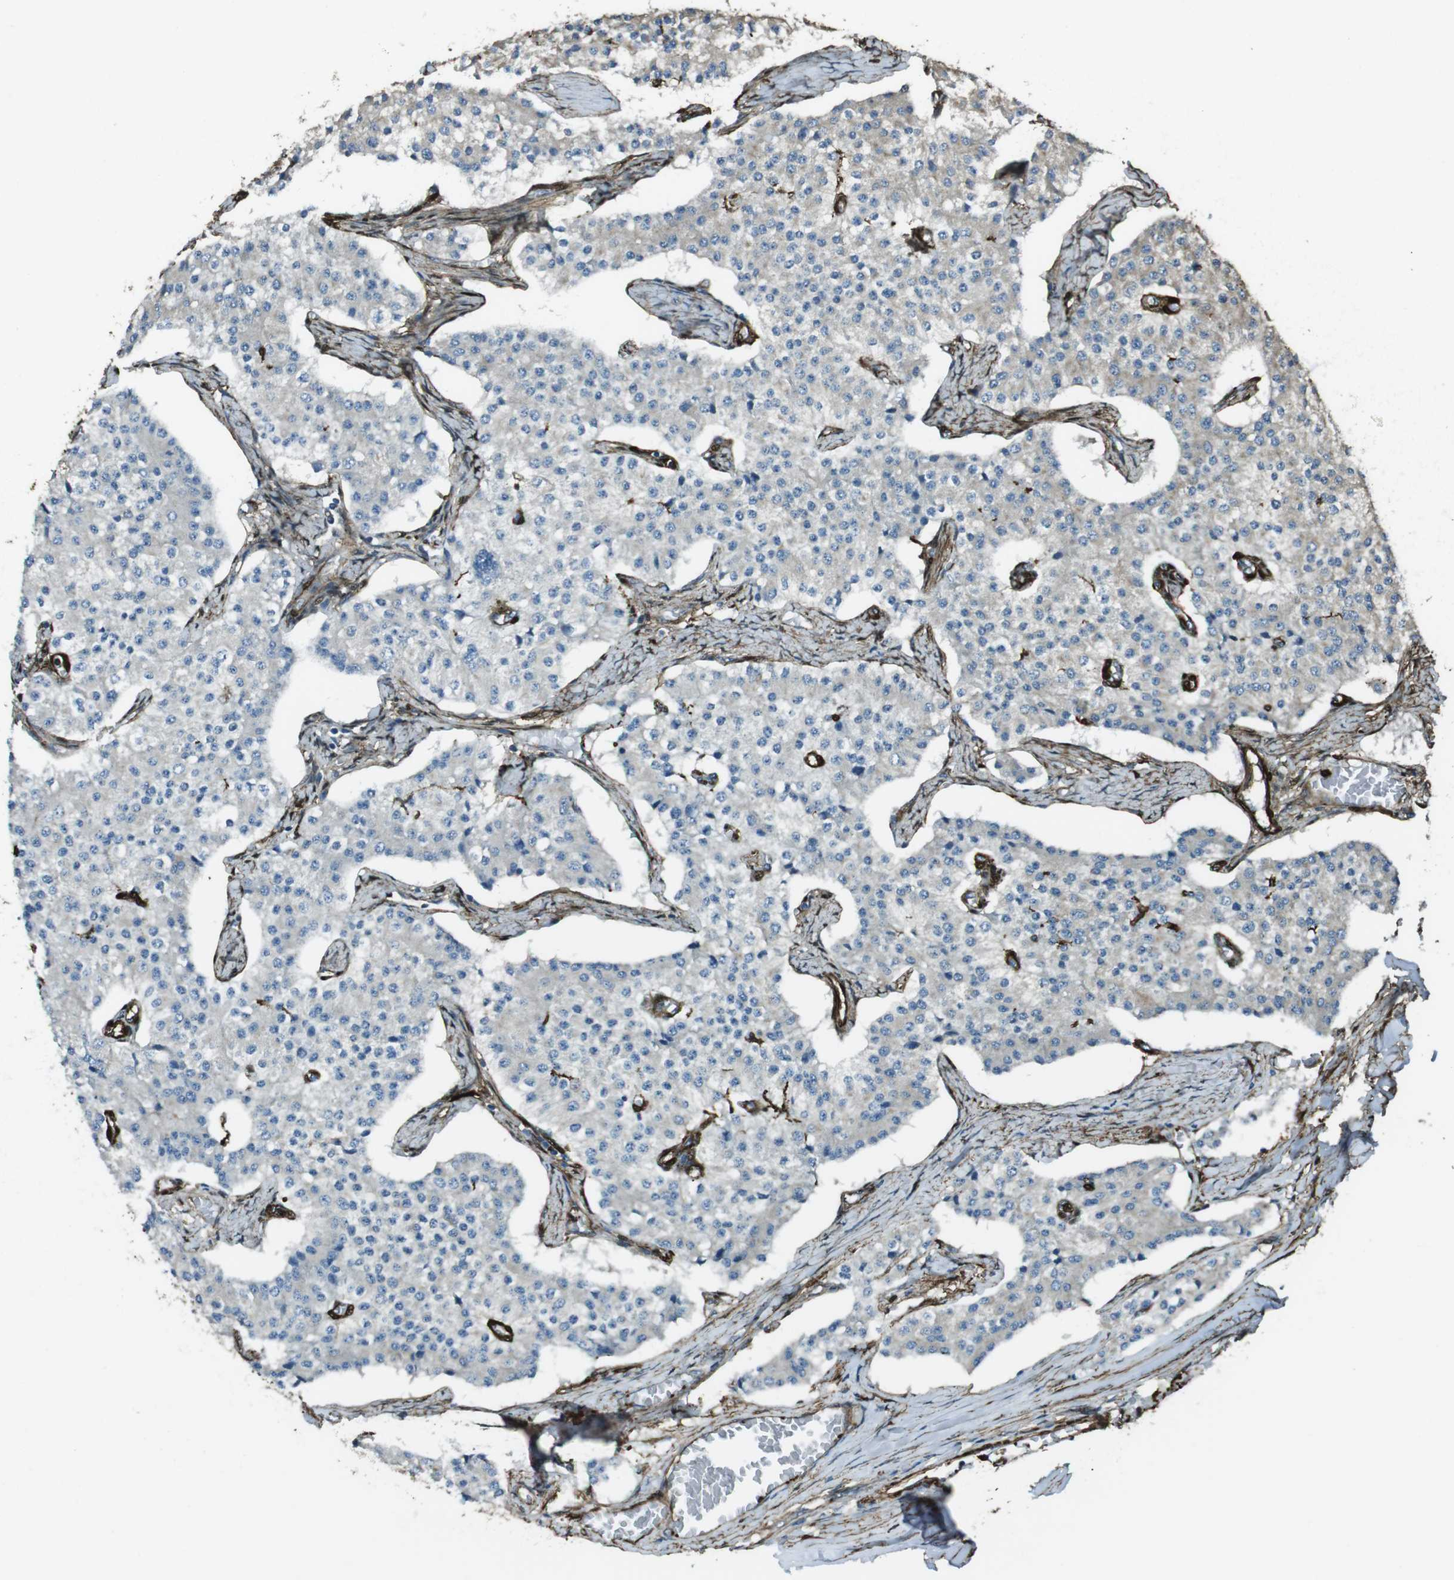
{"staining": {"intensity": "negative", "quantity": "none", "location": "none"}, "tissue": "carcinoid", "cell_type": "Tumor cells", "image_type": "cancer", "snomed": [{"axis": "morphology", "description": "Carcinoid, malignant, NOS"}, {"axis": "topography", "description": "Colon"}], "caption": "An IHC image of carcinoid is shown. There is no staining in tumor cells of carcinoid.", "gene": "SFT2D1", "patient": {"sex": "female", "age": 52}}